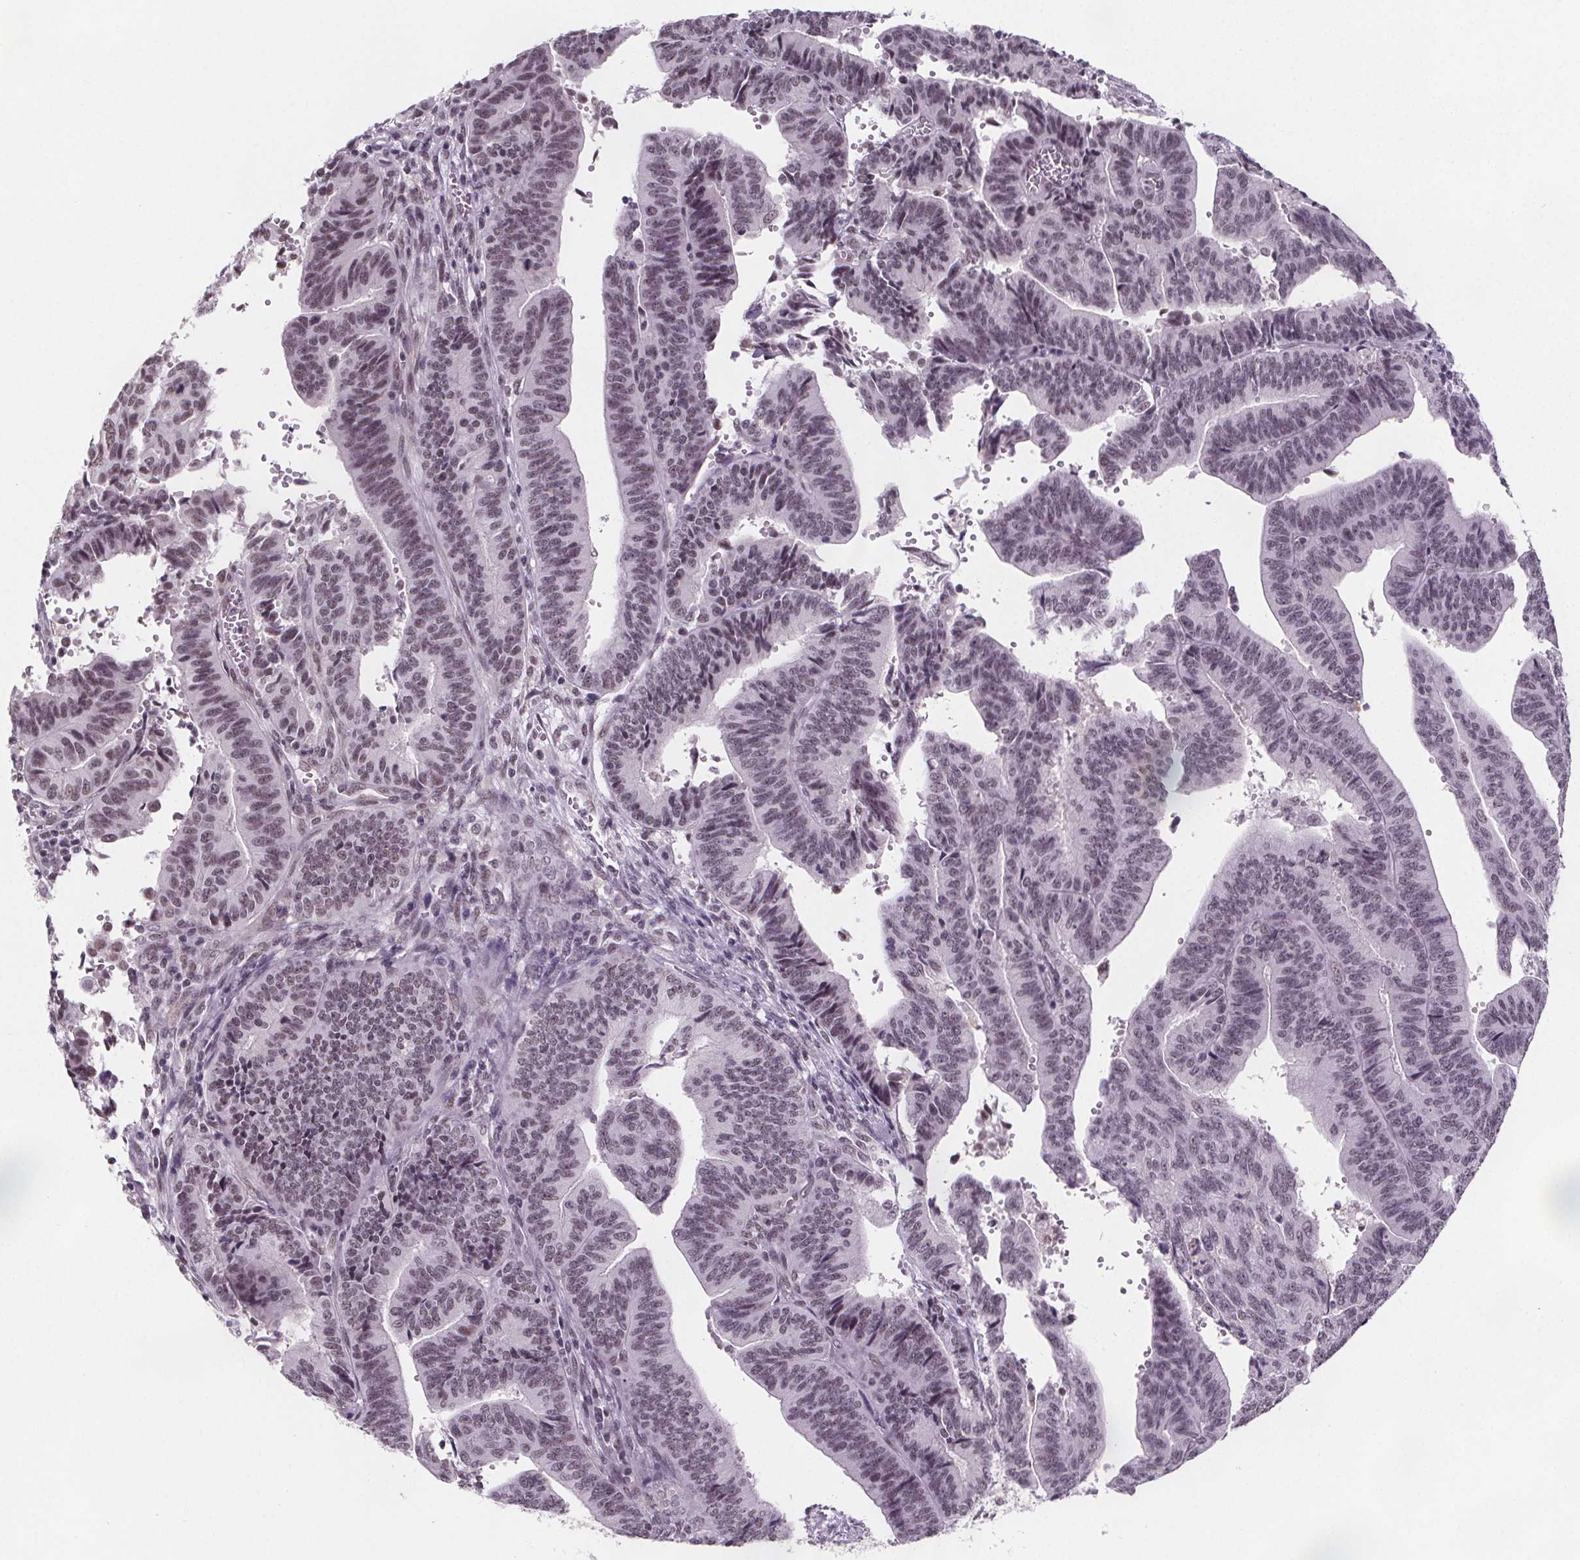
{"staining": {"intensity": "moderate", "quantity": "25%-75%", "location": "nuclear"}, "tissue": "endometrial cancer", "cell_type": "Tumor cells", "image_type": "cancer", "snomed": [{"axis": "morphology", "description": "Adenocarcinoma, NOS"}, {"axis": "topography", "description": "Endometrium"}], "caption": "Tumor cells display medium levels of moderate nuclear expression in about 25%-75% of cells in adenocarcinoma (endometrial).", "gene": "ZNF572", "patient": {"sex": "female", "age": 65}}